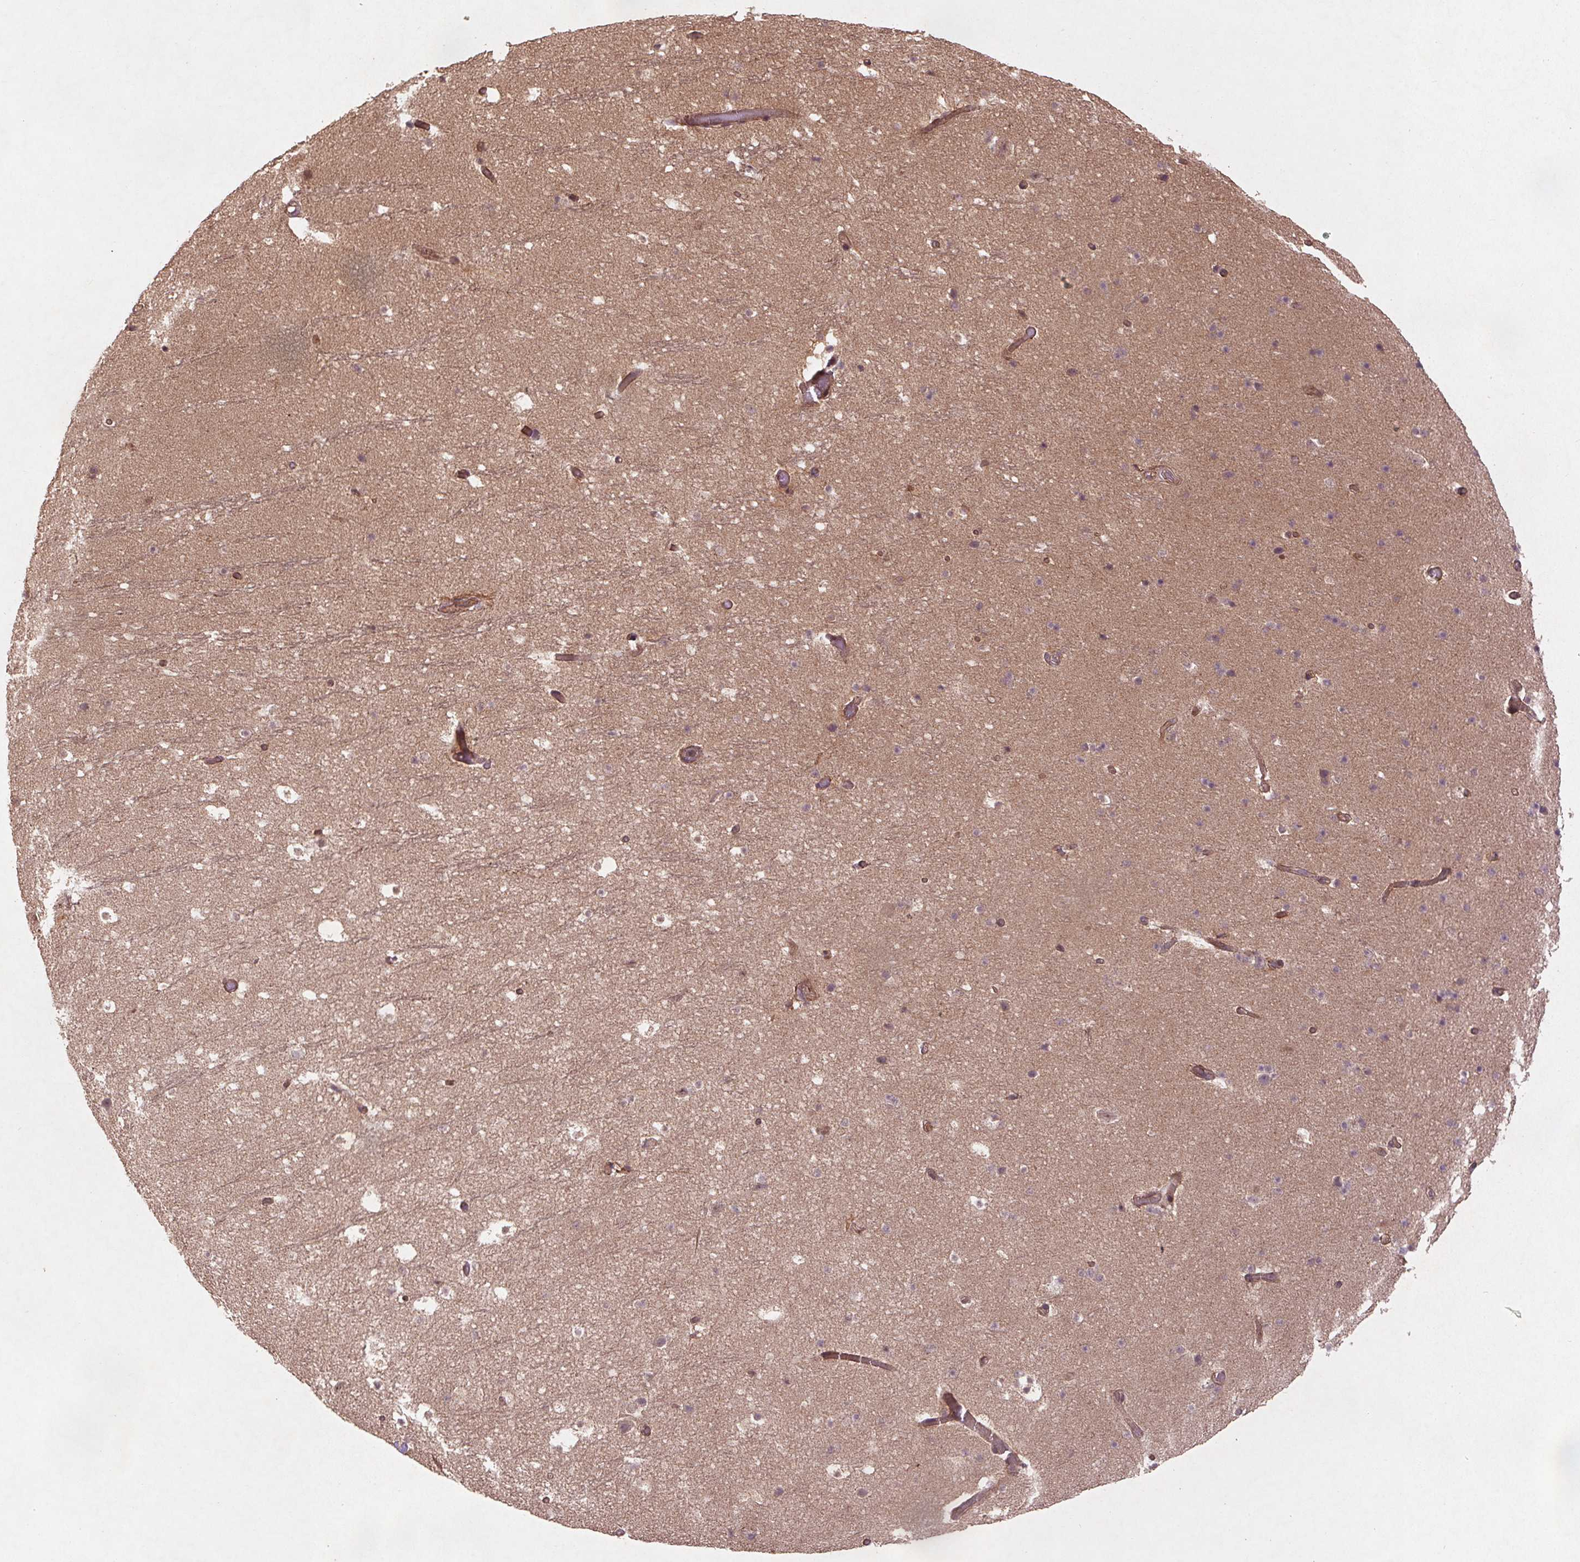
{"staining": {"intensity": "moderate", "quantity": "<25%", "location": "cytoplasmic/membranous"}, "tissue": "hippocampus", "cell_type": "Glial cells", "image_type": "normal", "snomed": [{"axis": "morphology", "description": "Normal tissue, NOS"}, {"axis": "topography", "description": "Hippocampus"}], "caption": "This photomicrograph shows unremarkable hippocampus stained with IHC to label a protein in brown. The cytoplasmic/membranous of glial cells show moderate positivity for the protein. Nuclei are counter-stained blue.", "gene": "SEC14L2", "patient": {"sex": "male", "age": 26}}